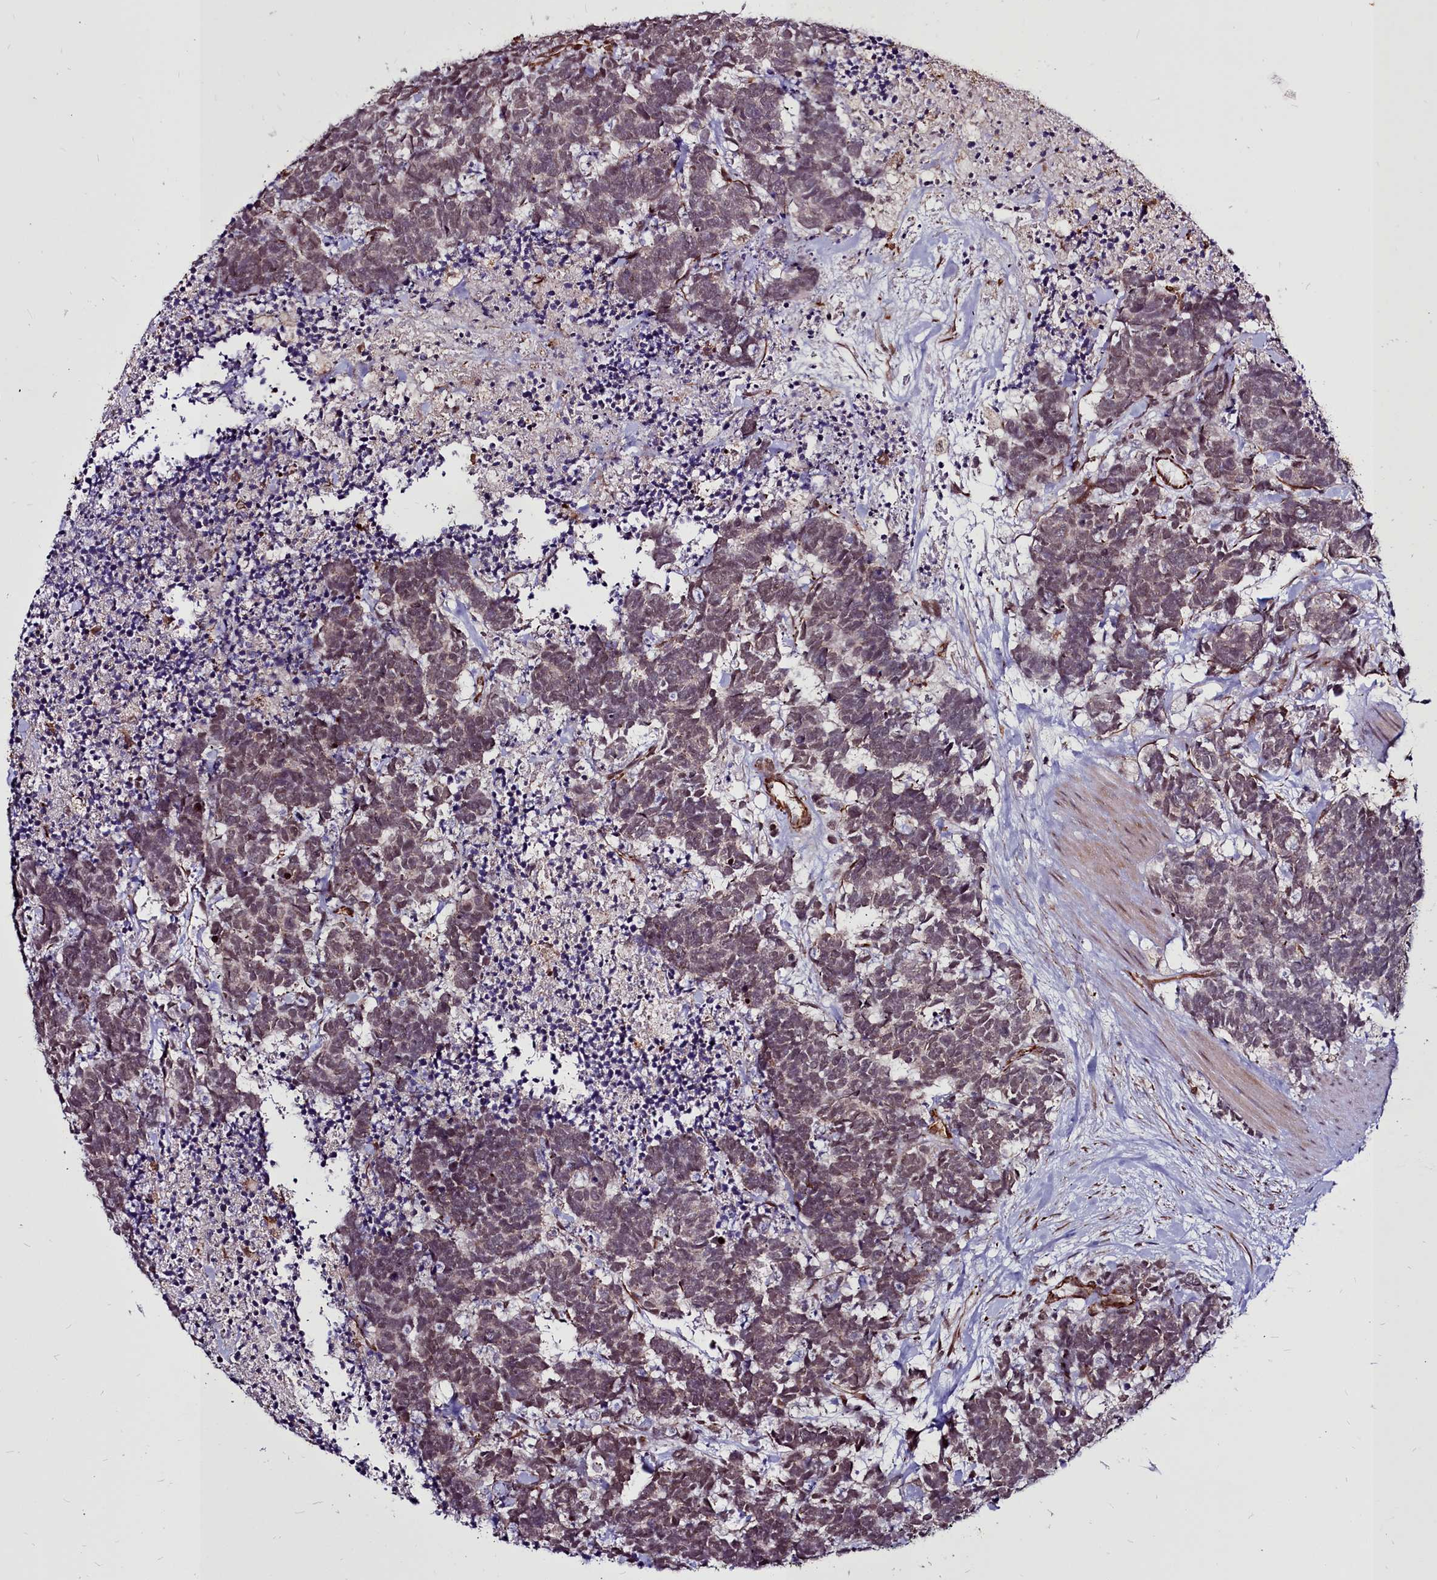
{"staining": {"intensity": "weak", "quantity": "25%-75%", "location": "nuclear"}, "tissue": "carcinoid", "cell_type": "Tumor cells", "image_type": "cancer", "snomed": [{"axis": "morphology", "description": "Carcinoma, NOS"}, {"axis": "morphology", "description": "Carcinoid, malignant, NOS"}, {"axis": "topography", "description": "Prostate"}], "caption": "Protein expression analysis of carcinoid demonstrates weak nuclear staining in approximately 25%-75% of tumor cells. Immunohistochemistry stains the protein in brown and the nuclei are stained blue.", "gene": "CLK3", "patient": {"sex": "male", "age": 57}}